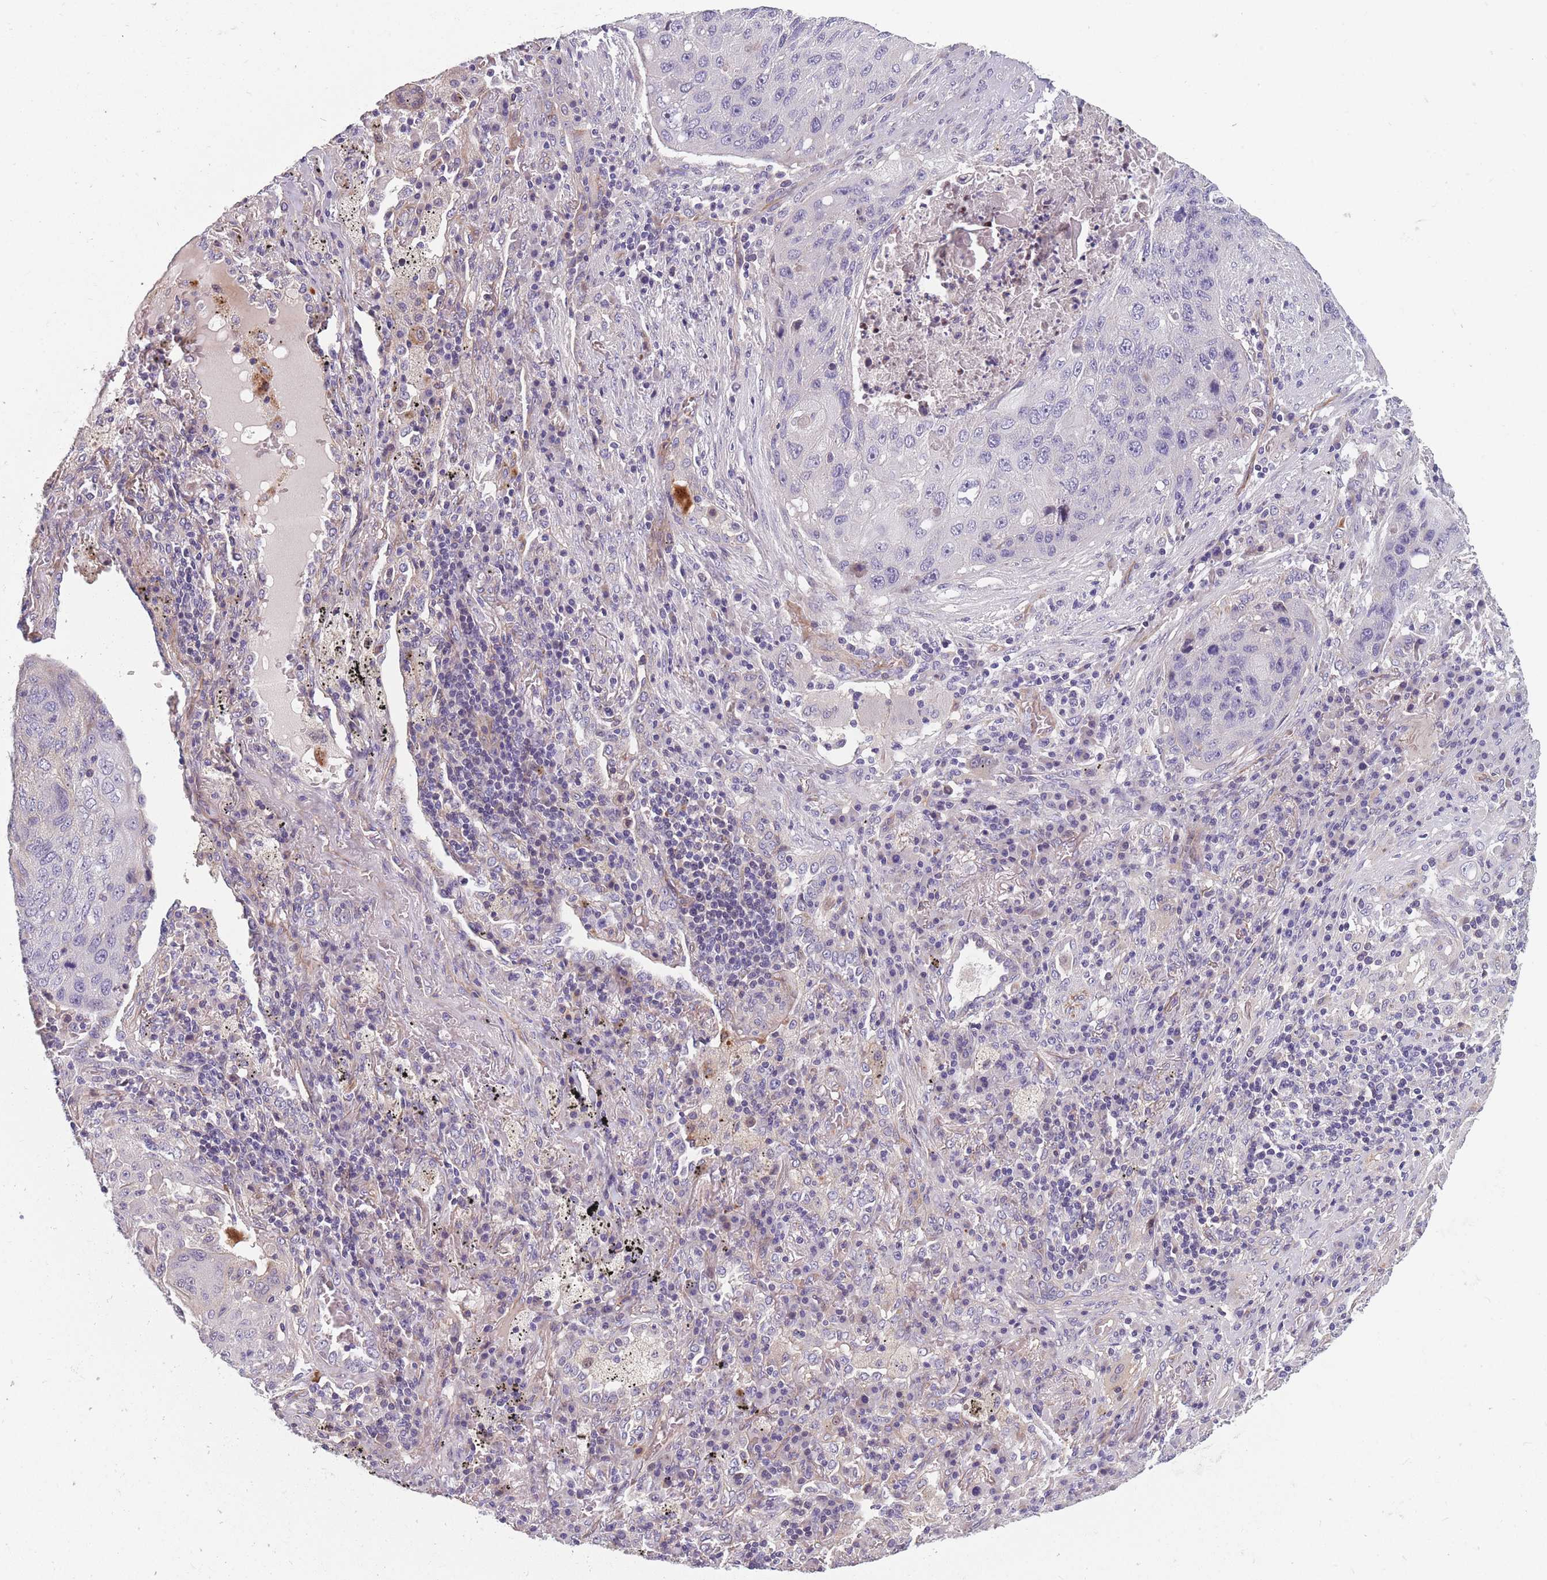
{"staining": {"intensity": "negative", "quantity": "none", "location": "none"}, "tissue": "lung cancer", "cell_type": "Tumor cells", "image_type": "cancer", "snomed": [{"axis": "morphology", "description": "Squamous cell carcinoma, NOS"}, {"axis": "topography", "description": "Lung"}], "caption": "Immunohistochemistry image of neoplastic tissue: lung squamous cell carcinoma stained with DAB shows no significant protein staining in tumor cells.", "gene": "FAM83F", "patient": {"sex": "female", "age": 63}}